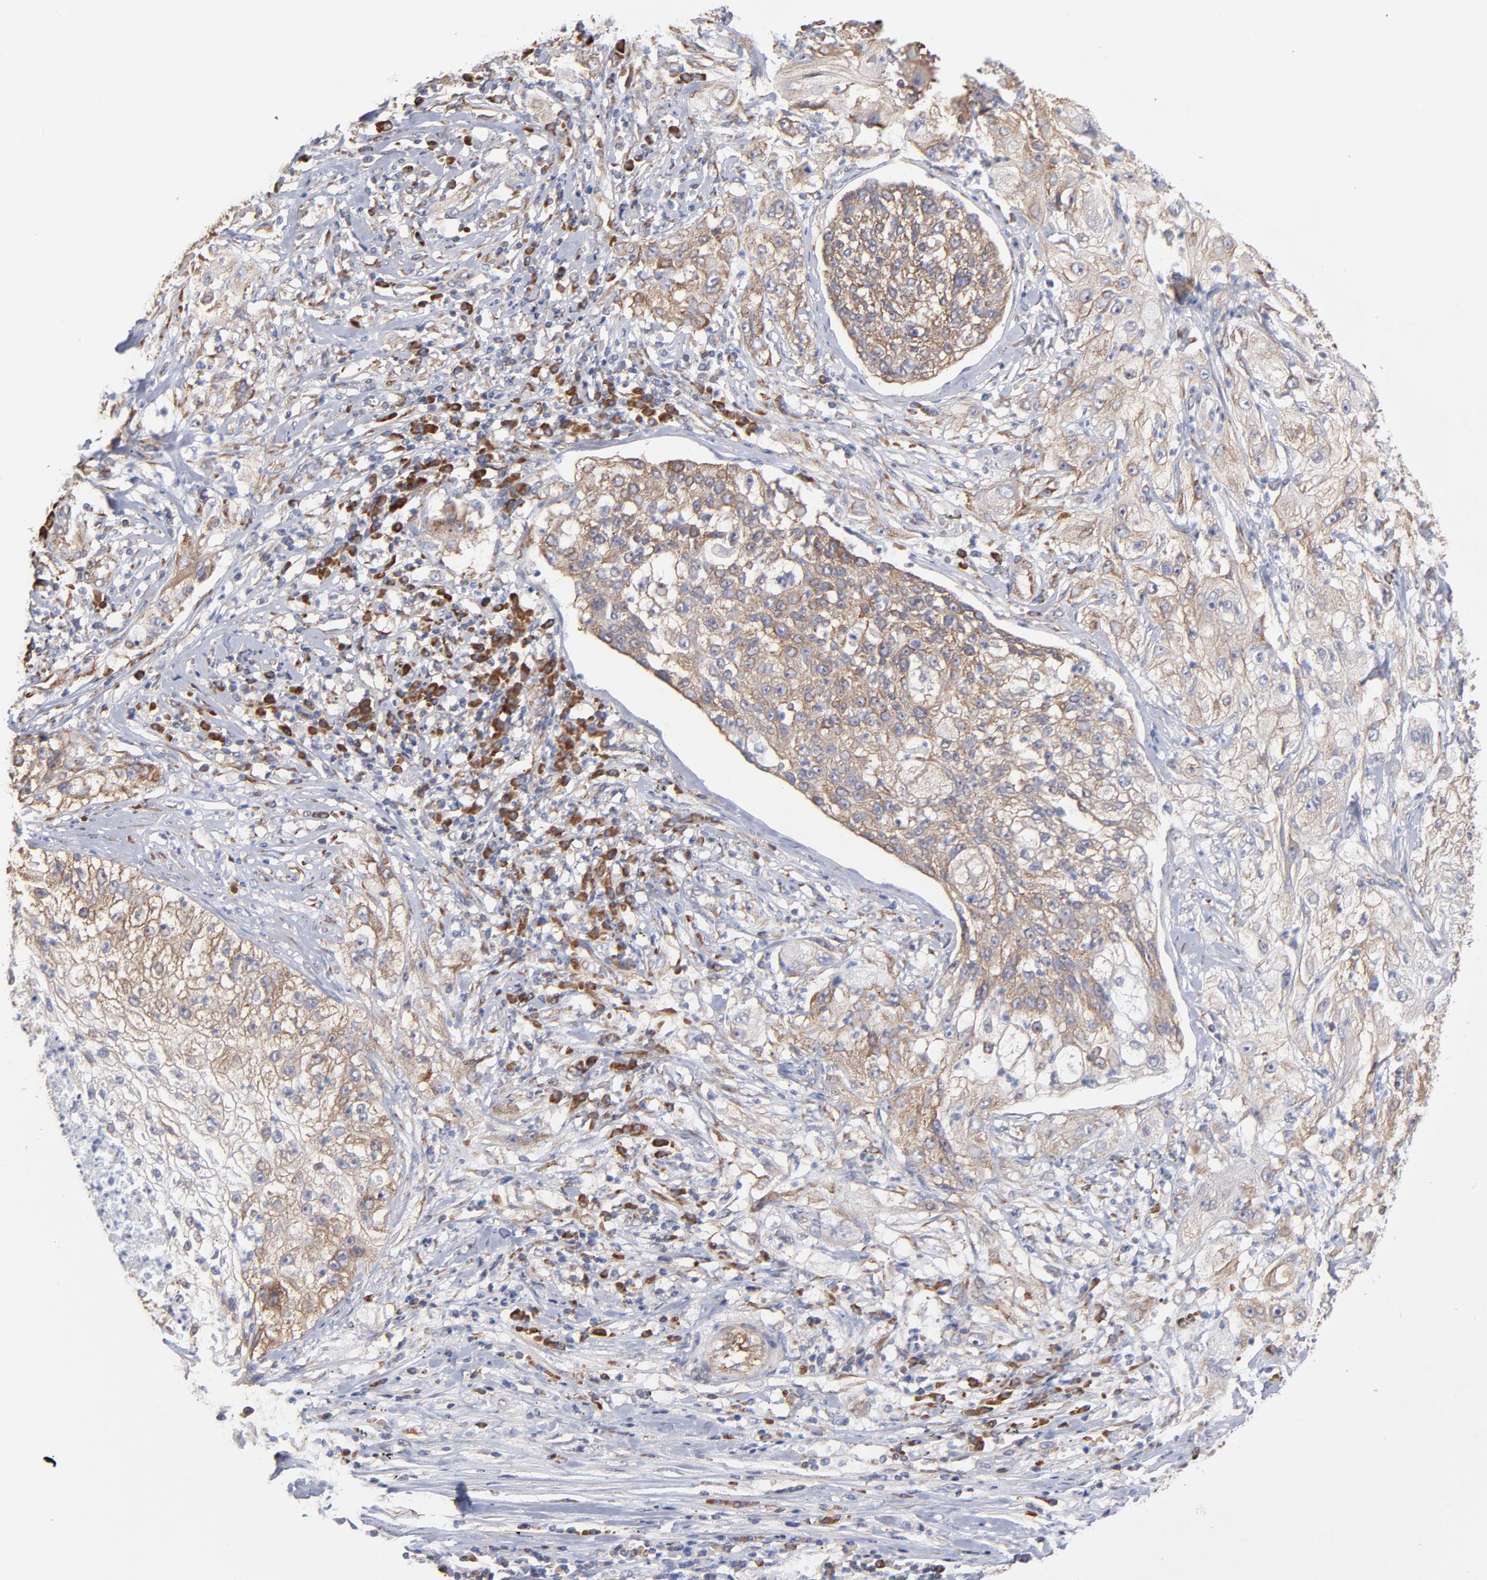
{"staining": {"intensity": "weak", "quantity": "25%-75%", "location": "cytoplasmic/membranous"}, "tissue": "lung cancer", "cell_type": "Tumor cells", "image_type": "cancer", "snomed": [{"axis": "morphology", "description": "Inflammation, NOS"}, {"axis": "morphology", "description": "Squamous cell carcinoma, NOS"}, {"axis": "topography", "description": "Lymph node"}, {"axis": "topography", "description": "Soft tissue"}, {"axis": "topography", "description": "Lung"}], "caption": "The histopathology image reveals immunohistochemical staining of lung squamous cell carcinoma. There is weak cytoplasmic/membranous staining is seen in approximately 25%-75% of tumor cells. (brown staining indicates protein expression, while blue staining denotes nuclei).", "gene": "RPL3", "patient": {"sex": "male", "age": 66}}